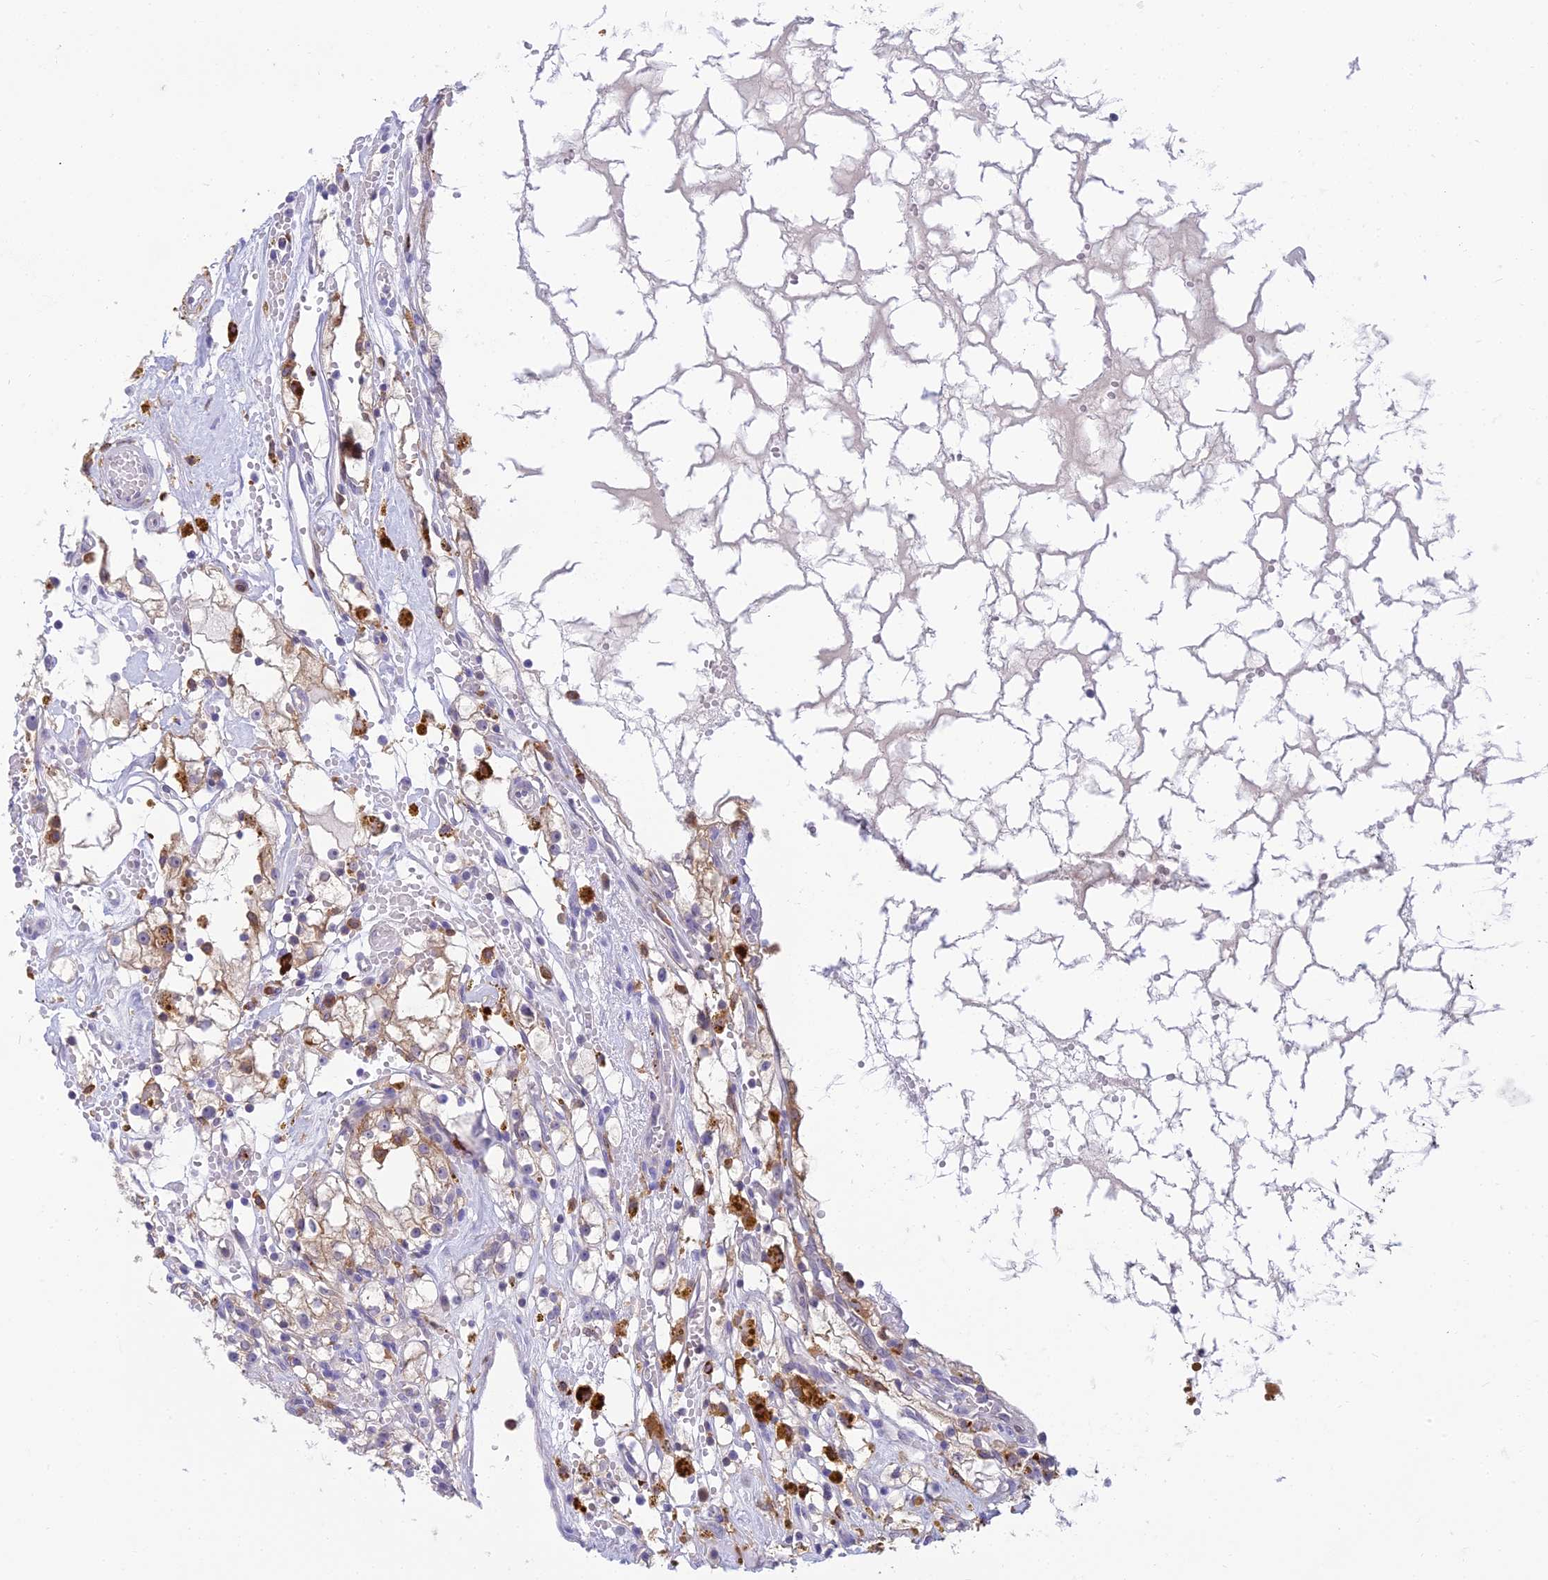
{"staining": {"intensity": "weak", "quantity": "<25%", "location": "cytoplasmic/membranous"}, "tissue": "renal cancer", "cell_type": "Tumor cells", "image_type": "cancer", "snomed": [{"axis": "morphology", "description": "Adenocarcinoma, NOS"}, {"axis": "topography", "description": "Kidney"}], "caption": "DAB (3,3'-diaminobenzidine) immunohistochemical staining of renal cancer reveals no significant staining in tumor cells.", "gene": "UBE2G1", "patient": {"sex": "male", "age": 56}}